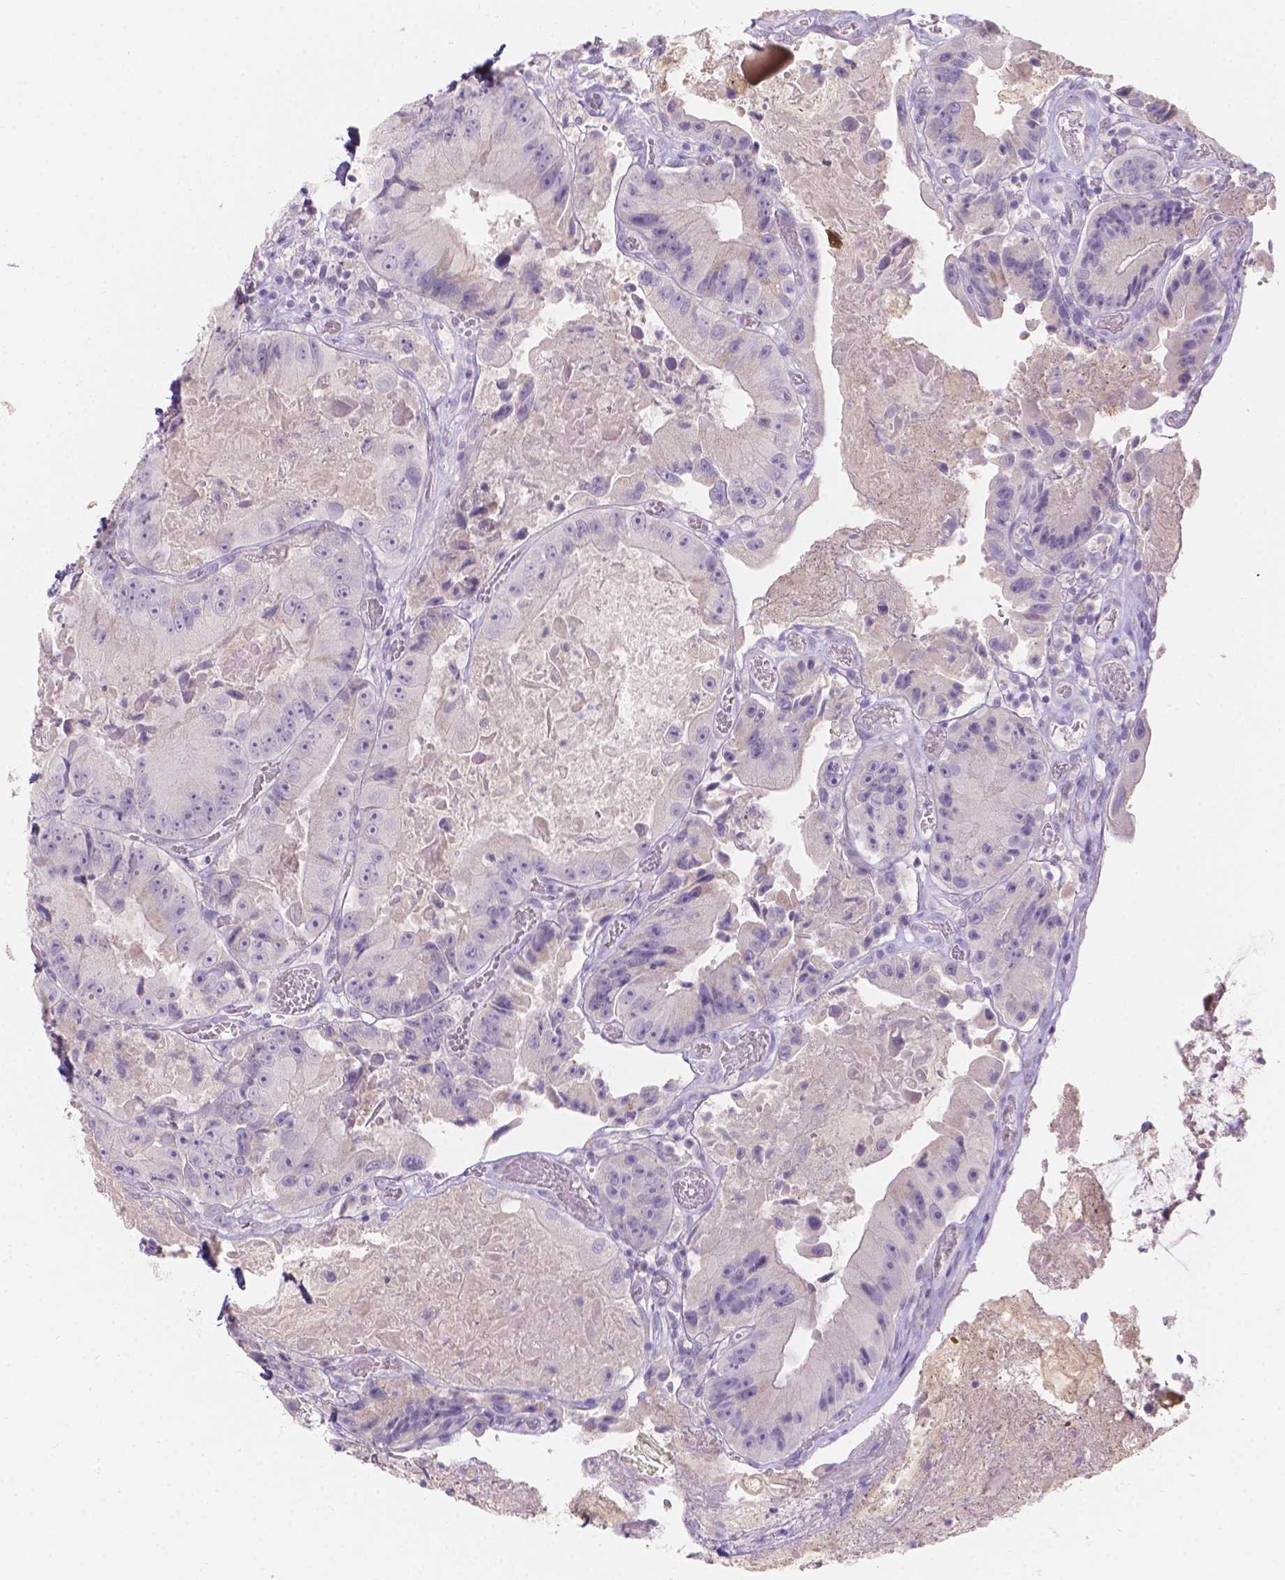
{"staining": {"intensity": "negative", "quantity": "none", "location": "none"}, "tissue": "colorectal cancer", "cell_type": "Tumor cells", "image_type": "cancer", "snomed": [{"axis": "morphology", "description": "Adenocarcinoma, NOS"}, {"axis": "topography", "description": "Colon"}], "caption": "Colorectal adenocarcinoma was stained to show a protein in brown. There is no significant expression in tumor cells.", "gene": "HTN3", "patient": {"sex": "female", "age": 86}}